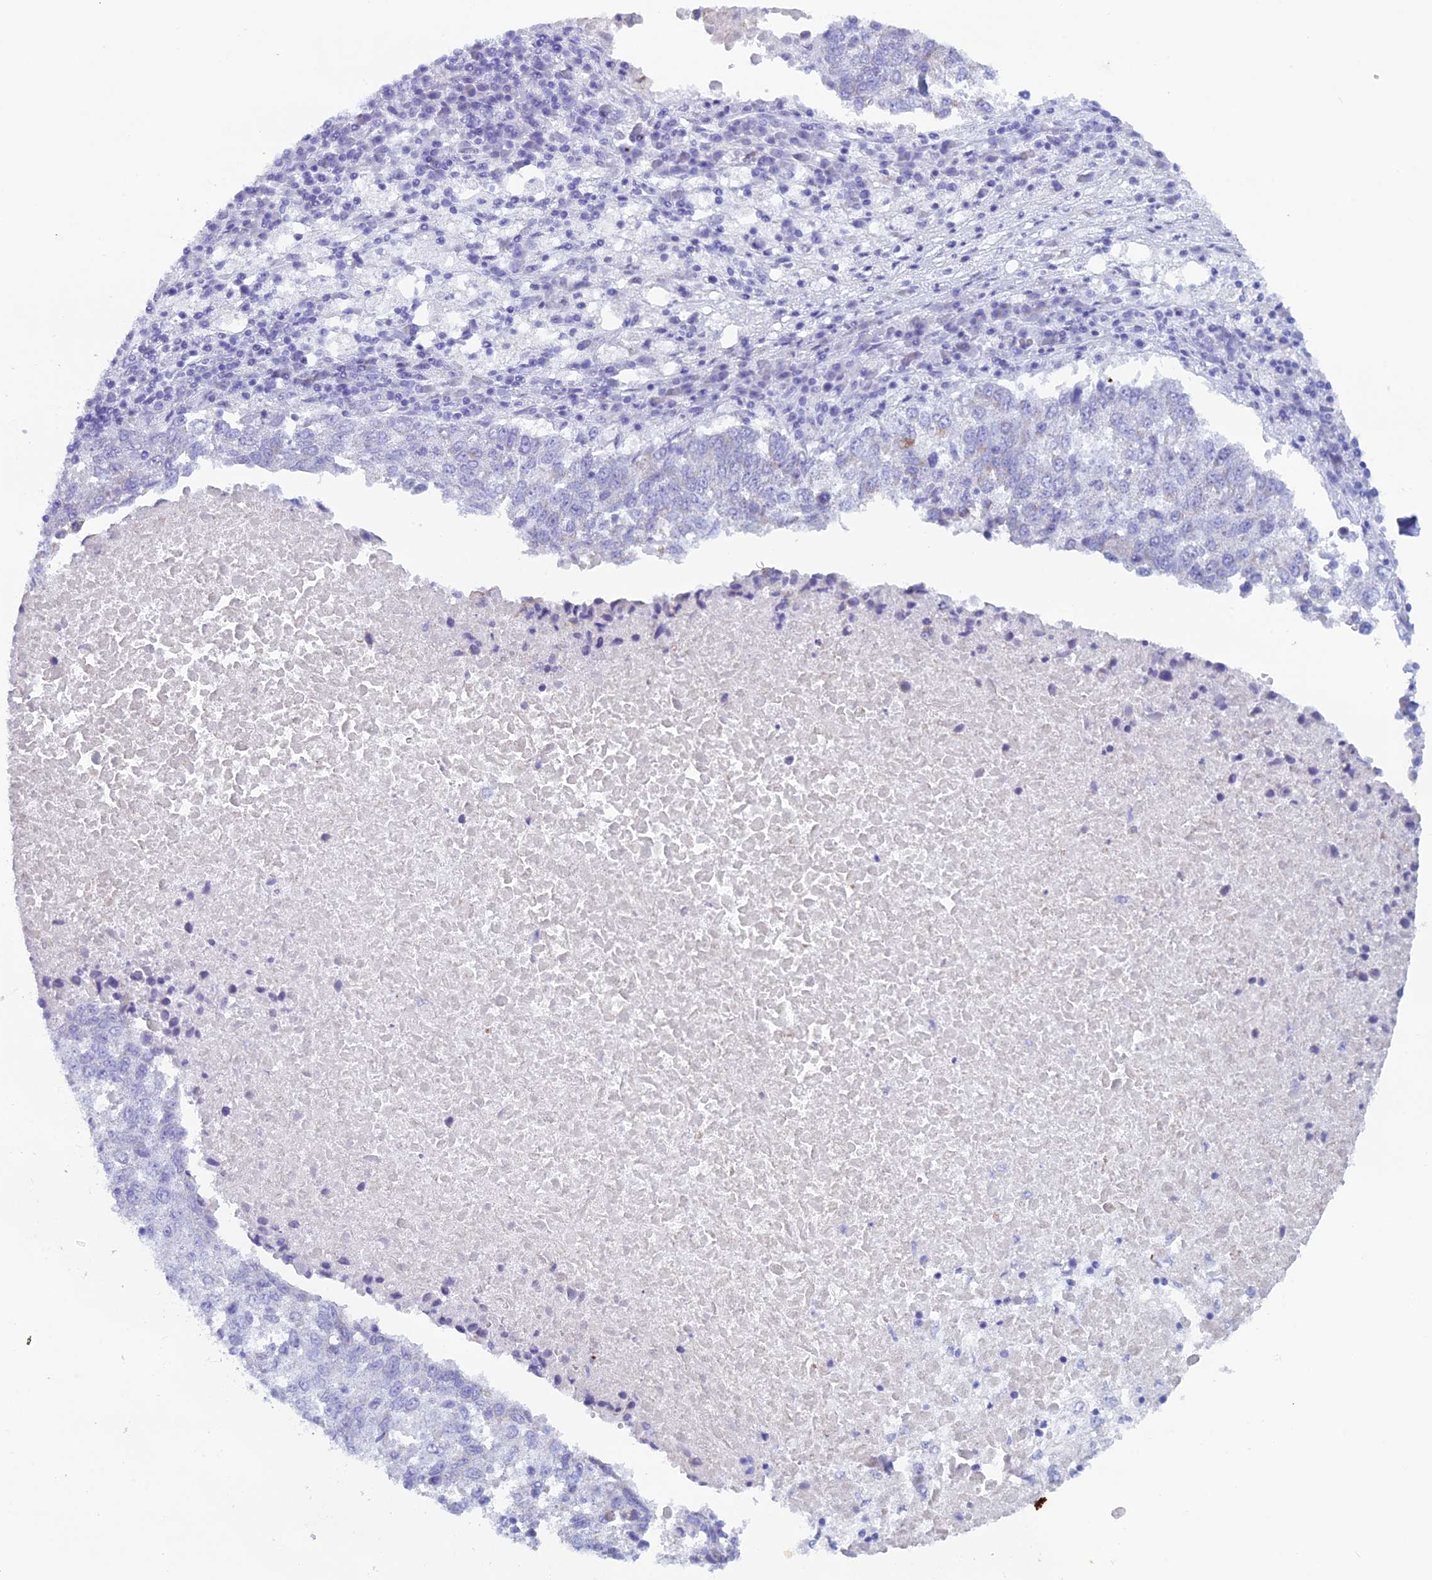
{"staining": {"intensity": "negative", "quantity": "none", "location": "none"}, "tissue": "lung cancer", "cell_type": "Tumor cells", "image_type": "cancer", "snomed": [{"axis": "morphology", "description": "Squamous cell carcinoma, NOS"}, {"axis": "topography", "description": "Lung"}], "caption": "Immunohistochemistry of lung cancer displays no staining in tumor cells. (DAB IHC with hematoxylin counter stain).", "gene": "ZNF563", "patient": {"sex": "male", "age": 73}}